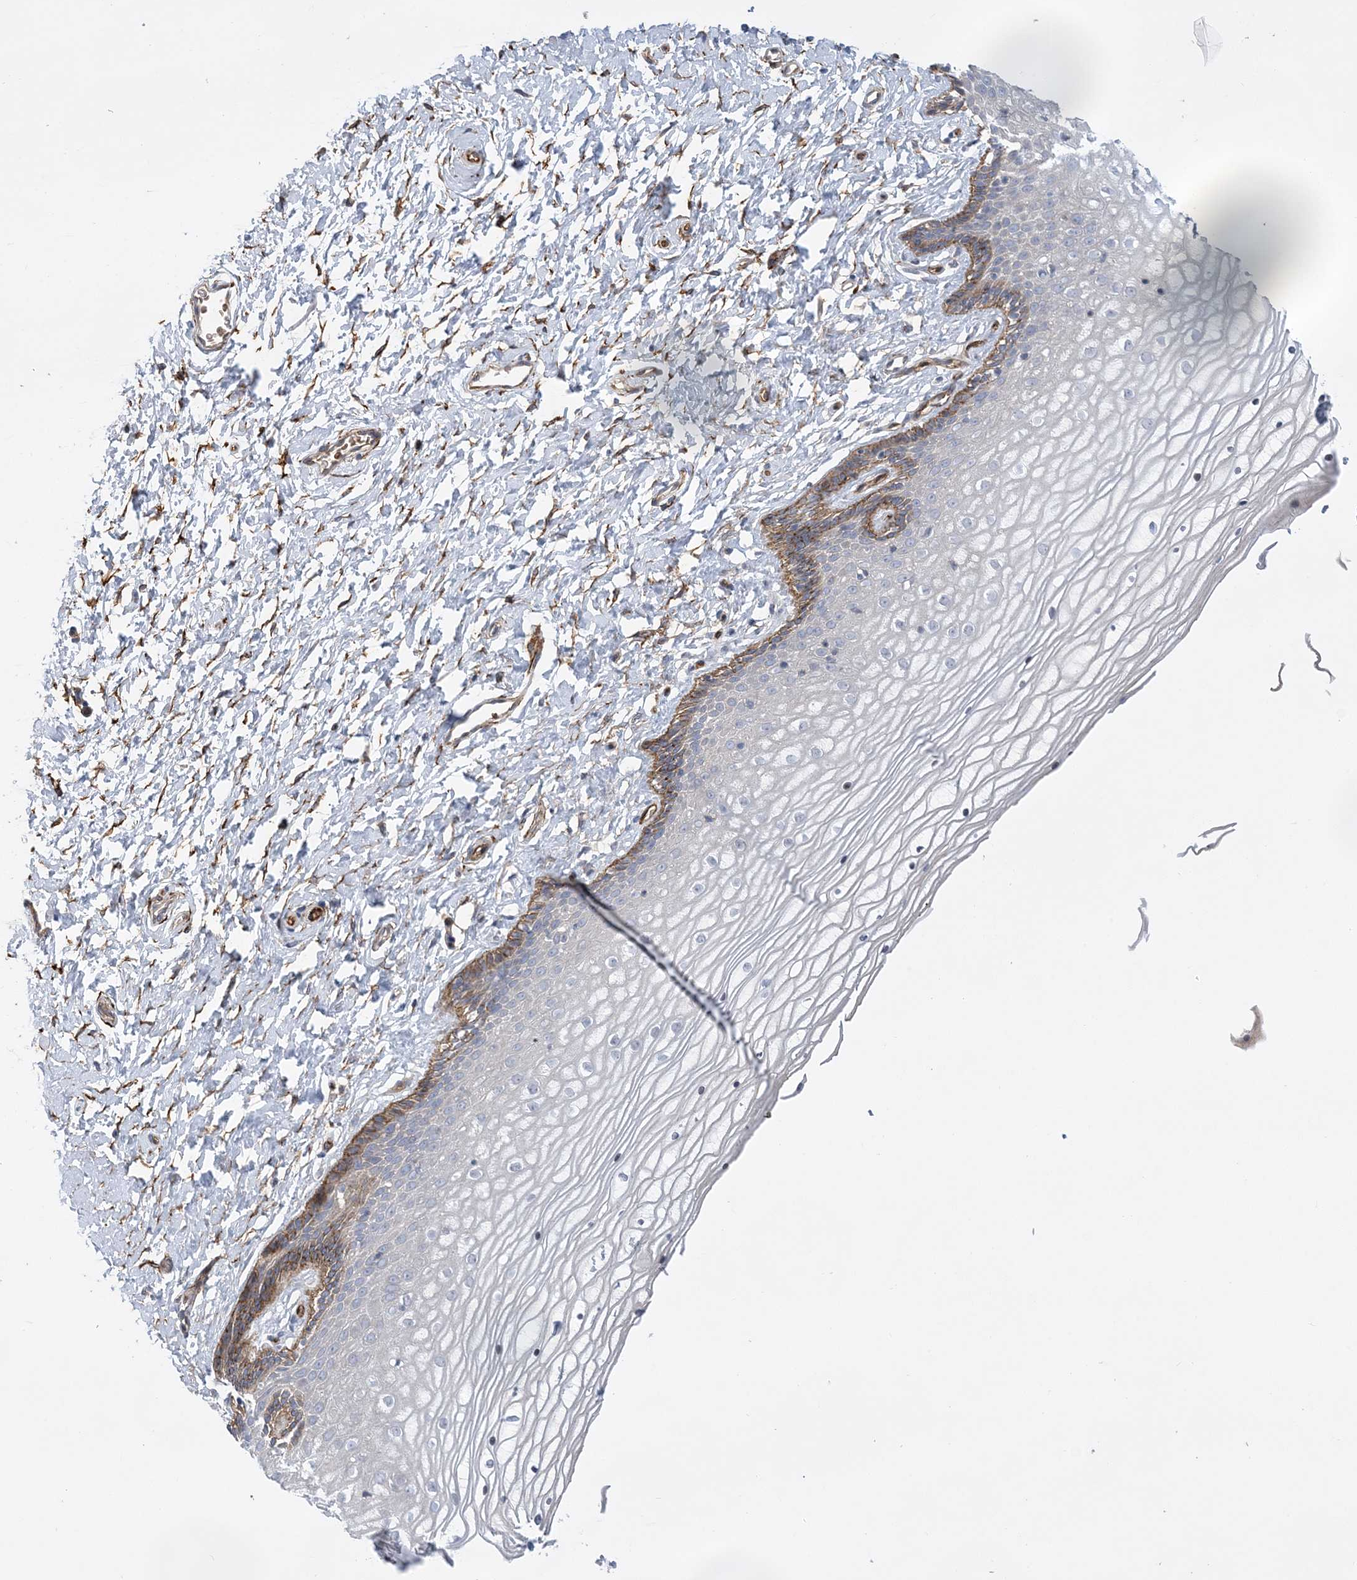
{"staining": {"intensity": "strong", "quantity": "<25%", "location": "cytoplasmic/membranous"}, "tissue": "vagina", "cell_type": "Squamous epithelial cells", "image_type": "normal", "snomed": [{"axis": "morphology", "description": "Normal tissue, NOS"}, {"axis": "topography", "description": "Vagina"}, {"axis": "topography", "description": "Cervix"}], "caption": "A brown stain shows strong cytoplasmic/membranous positivity of a protein in squamous epithelial cells of unremarkable human vagina. (DAB (3,3'-diaminobenzidine) = brown stain, brightfield microscopy at high magnification).", "gene": "CALN1", "patient": {"sex": "female", "age": 40}}